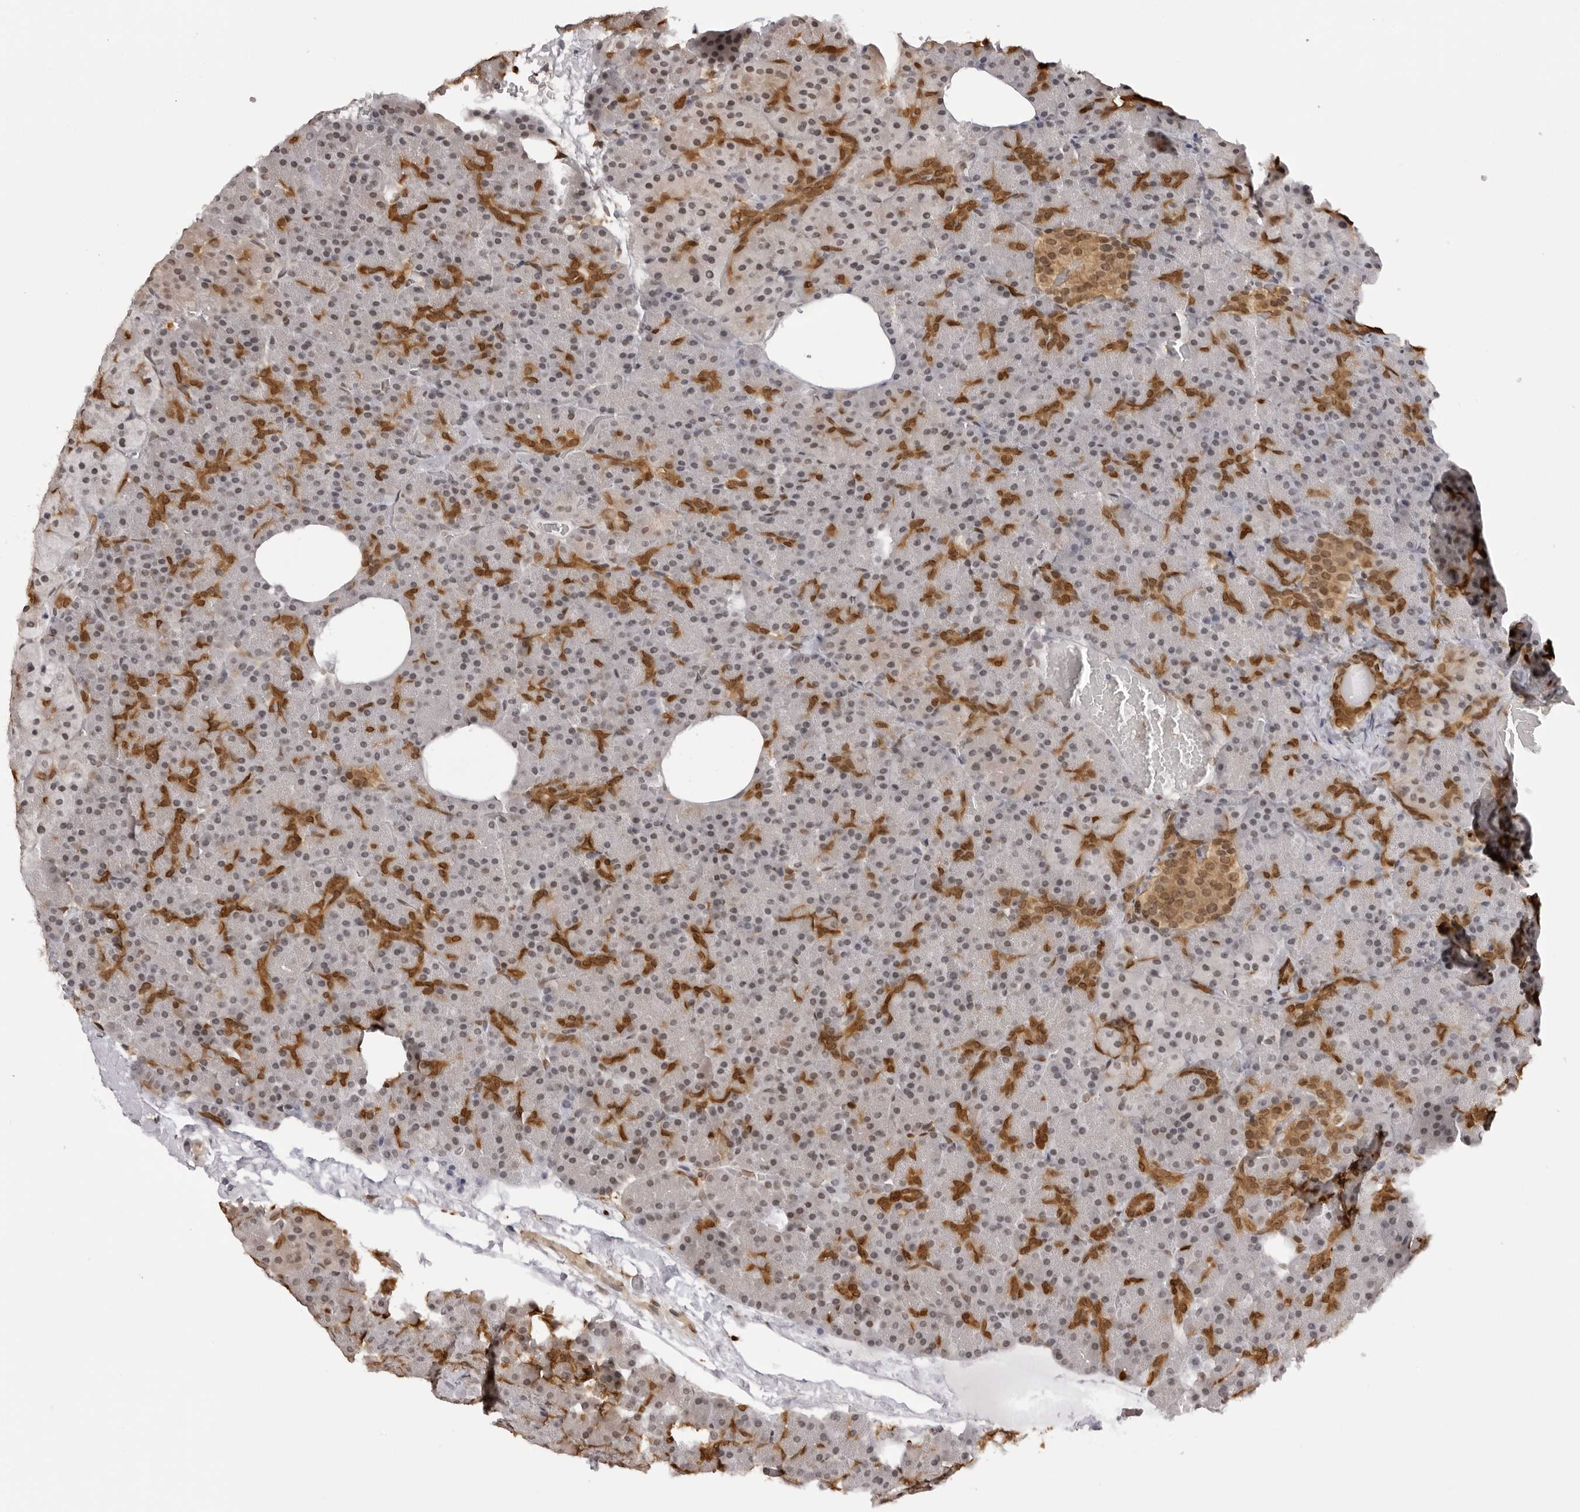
{"staining": {"intensity": "moderate", "quantity": ">75%", "location": "cytoplasmic/membranous,nuclear"}, "tissue": "pancreas", "cell_type": "Exocrine glandular cells", "image_type": "normal", "snomed": [{"axis": "morphology", "description": "Normal tissue, NOS"}, {"axis": "morphology", "description": "Carcinoid, malignant, NOS"}, {"axis": "topography", "description": "Pancreas"}], "caption": "DAB immunohistochemical staining of unremarkable pancreas exhibits moderate cytoplasmic/membranous,nuclear protein expression in about >75% of exocrine glandular cells. Nuclei are stained in blue.", "gene": "HSPA4", "patient": {"sex": "female", "age": 35}}